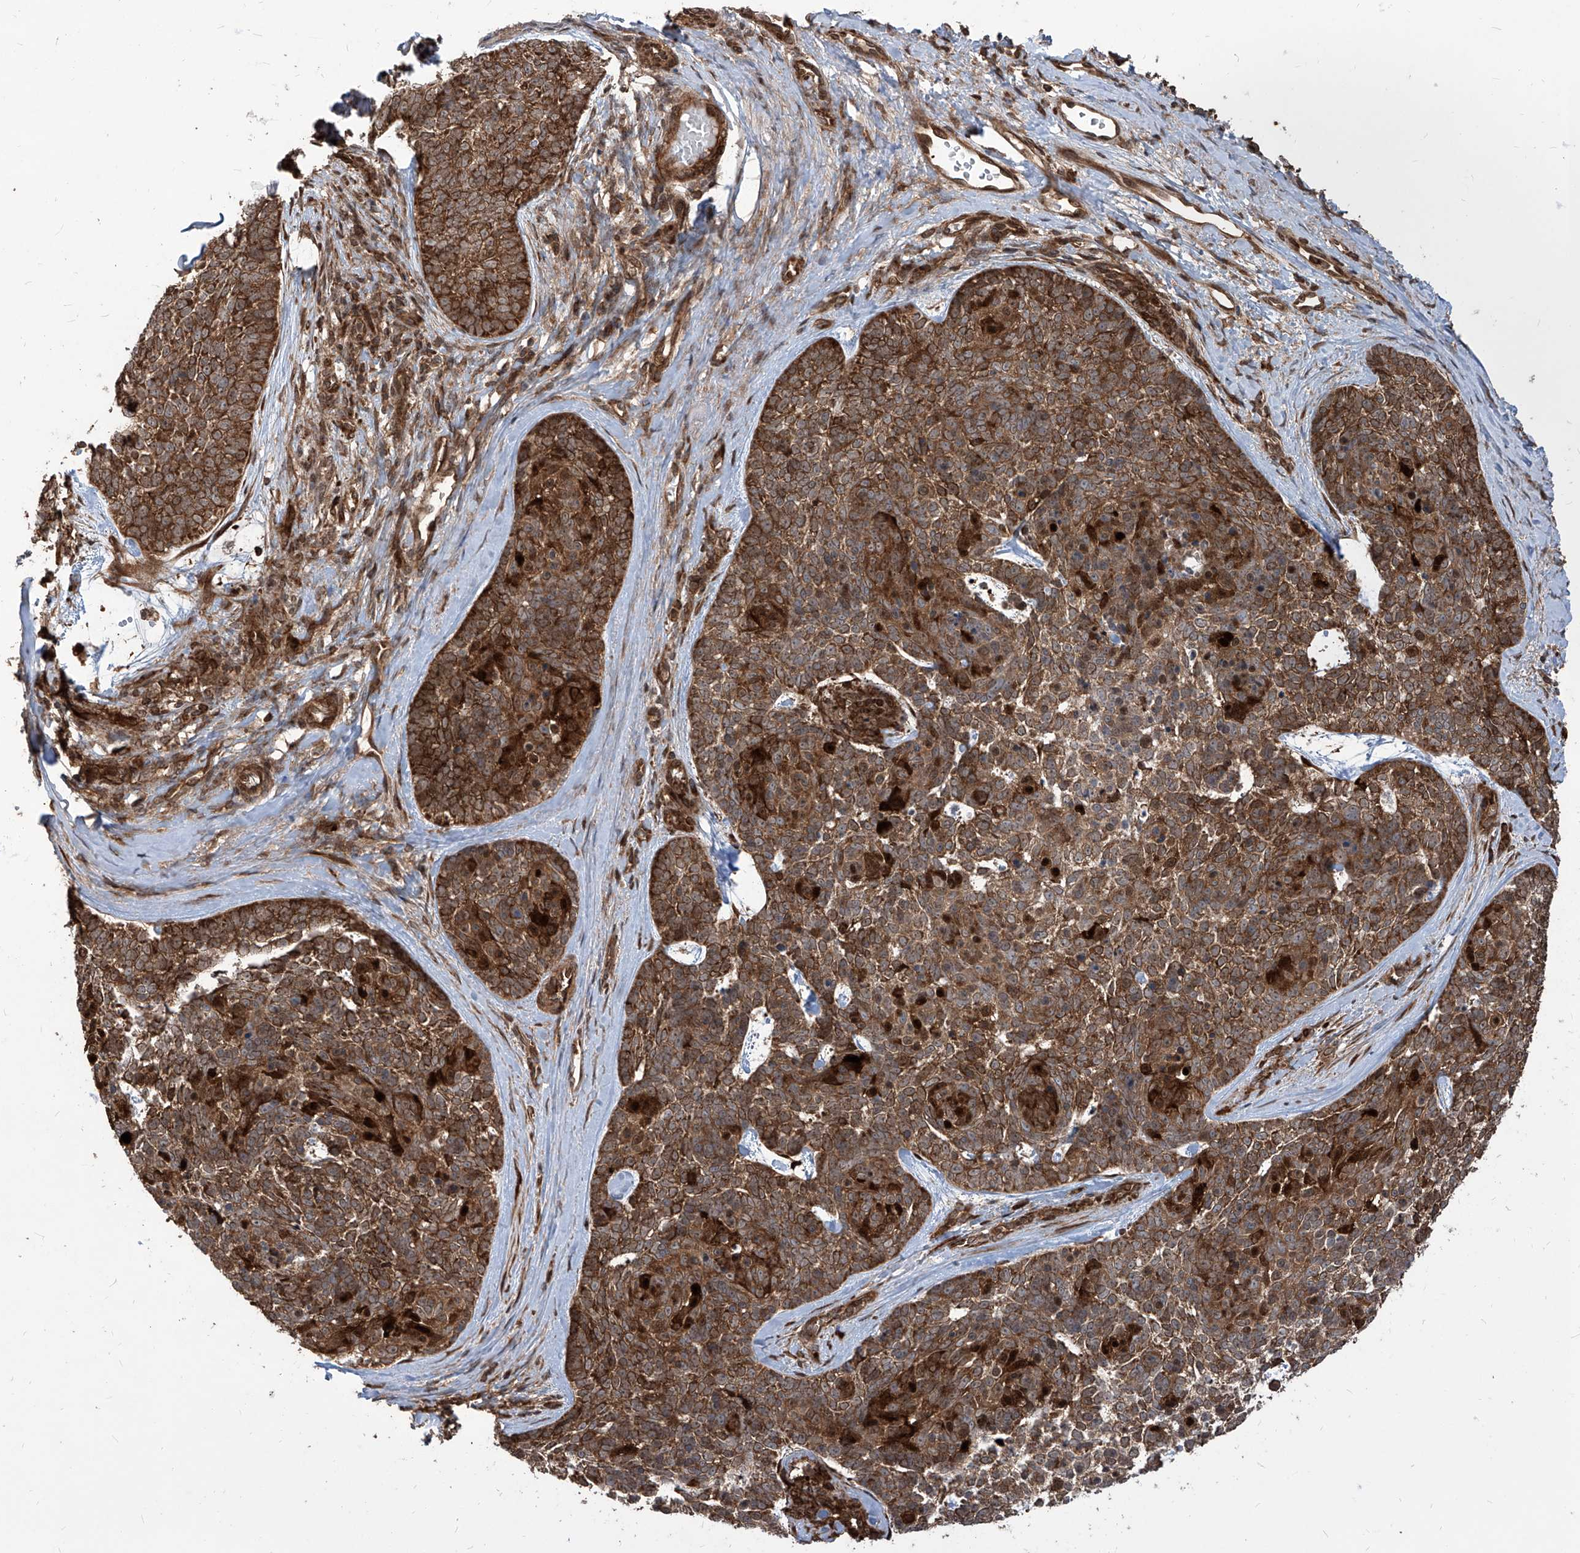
{"staining": {"intensity": "moderate", "quantity": ">75%", "location": "cytoplasmic/membranous"}, "tissue": "skin cancer", "cell_type": "Tumor cells", "image_type": "cancer", "snomed": [{"axis": "morphology", "description": "Basal cell carcinoma"}, {"axis": "topography", "description": "Skin"}], "caption": "Skin cancer tissue displays moderate cytoplasmic/membranous expression in approximately >75% of tumor cells, visualized by immunohistochemistry.", "gene": "MAGED2", "patient": {"sex": "female", "age": 81}}